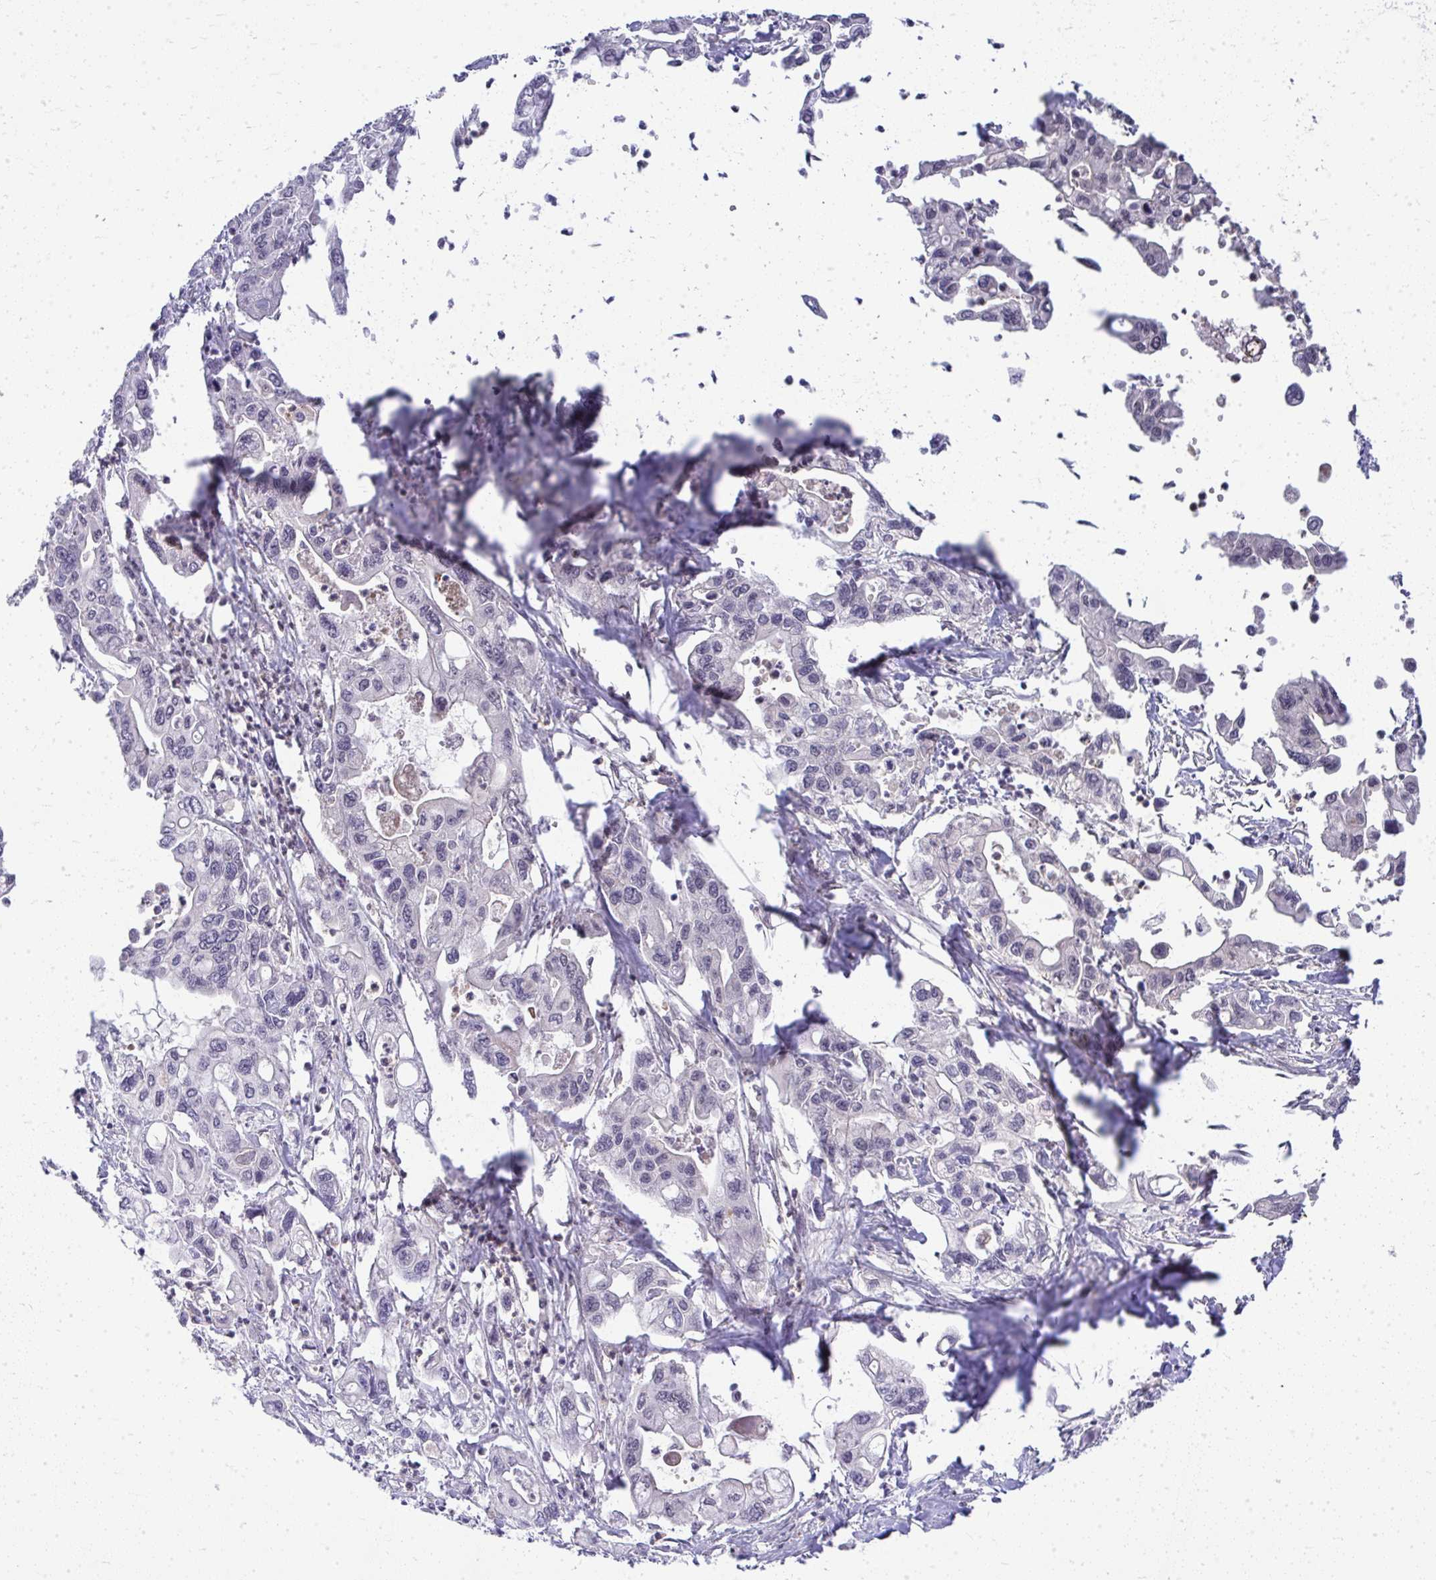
{"staining": {"intensity": "negative", "quantity": "none", "location": "none"}, "tissue": "pancreatic cancer", "cell_type": "Tumor cells", "image_type": "cancer", "snomed": [{"axis": "morphology", "description": "Adenocarcinoma, NOS"}, {"axis": "topography", "description": "Pancreas"}], "caption": "A photomicrograph of pancreatic adenocarcinoma stained for a protein displays no brown staining in tumor cells.", "gene": "HDHD2", "patient": {"sex": "male", "age": 62}}